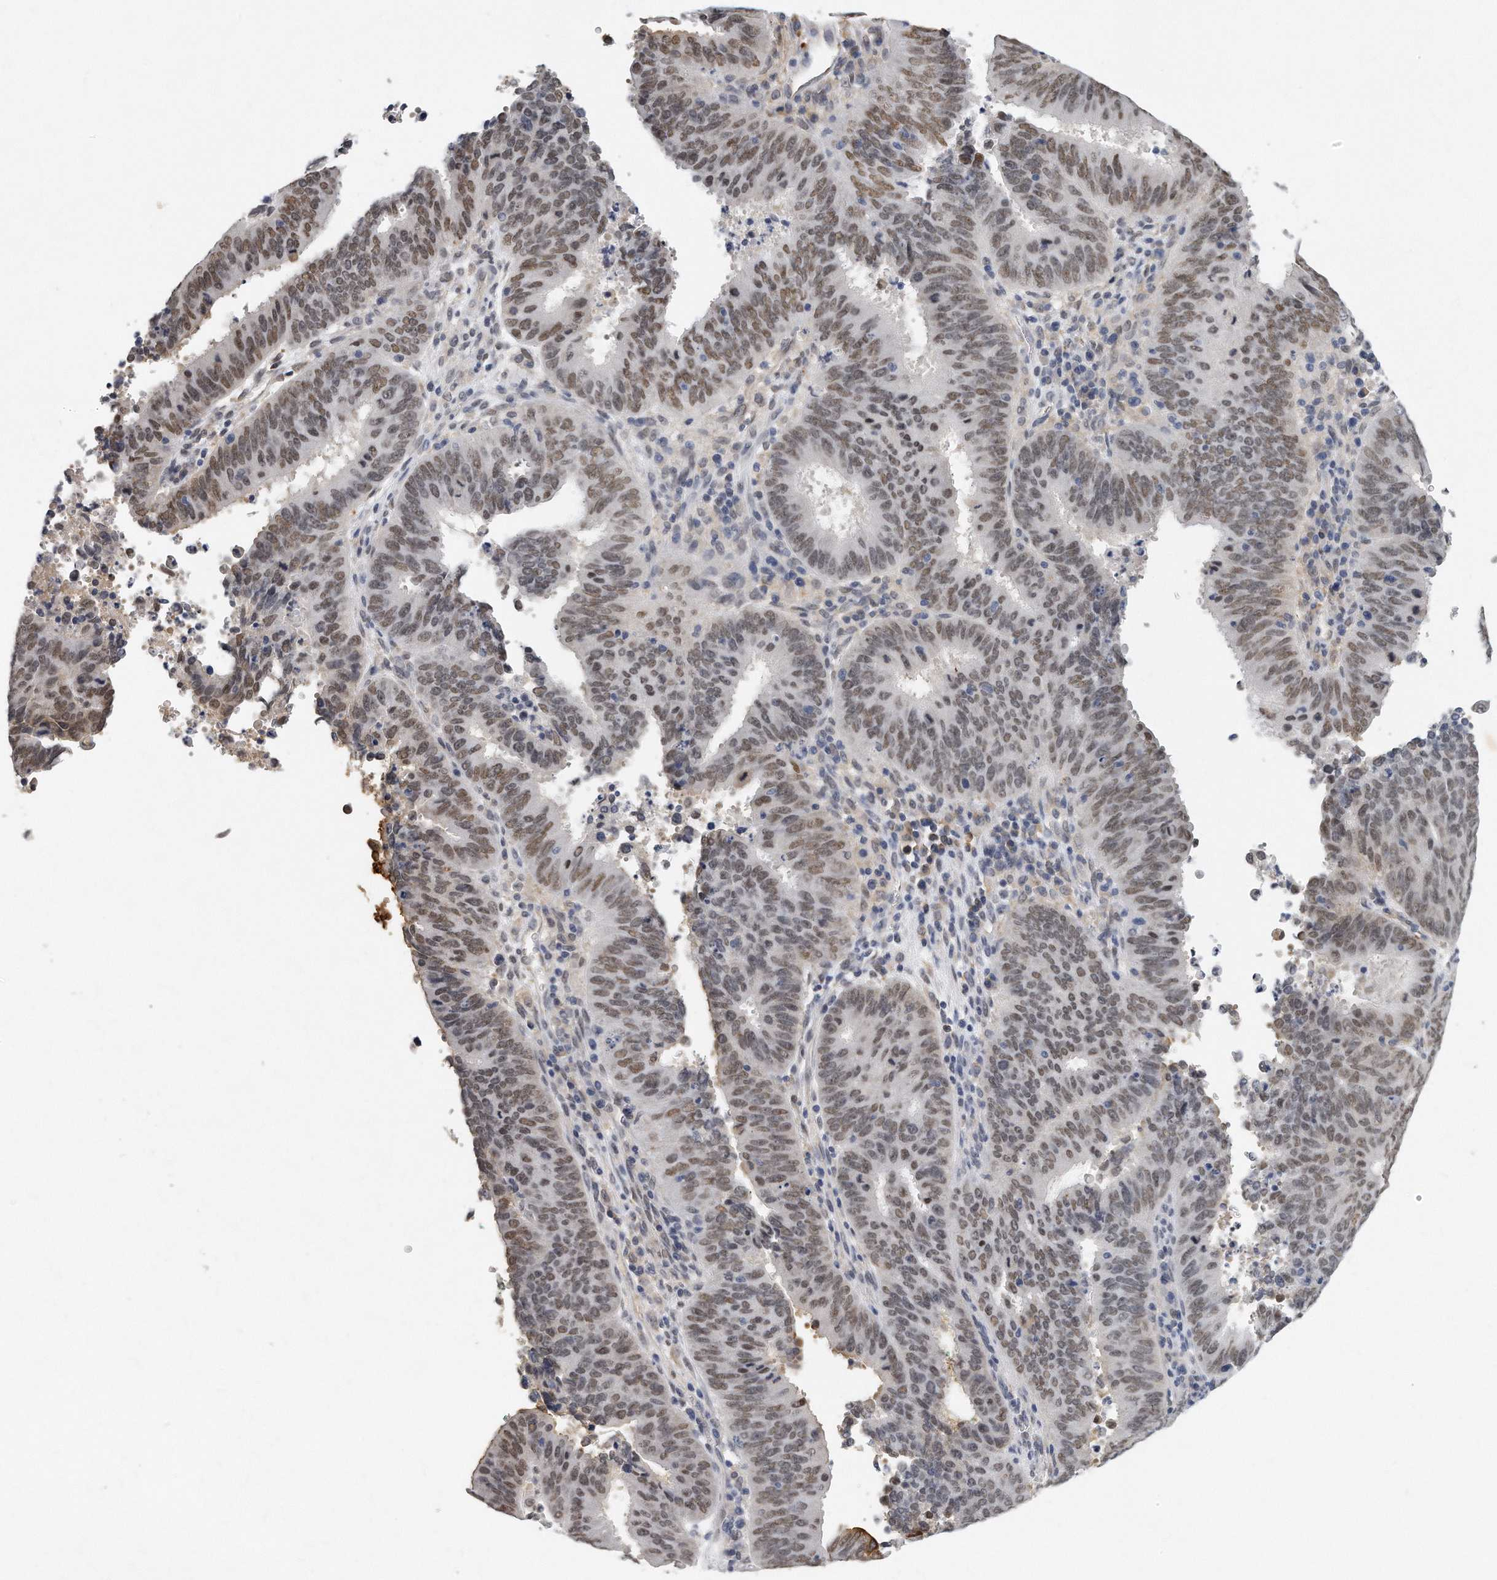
{"staining": {"intensity": "moderate", "quantity": "25%-75%", "location": "nuclear"}, "tissue": "cervical cancer", "cell_type": "Tumor cells", "image_type": "cancer", "snomed": [{"axis": "morphology", "description": "Adenocarcinoma, NOS"}, {"axis": "topography", "description": "Cervix"}], "caption": "Cervical cancer was stained to show a protein in brown. There is medium levels of moderate nuclear expression in about 25%-75% of tumor cells. (DAB (3,3'-diaminobenzidine) IHC, brown staining for protein, blue staining for nuclei).", "gene": "CTBP2", "patient": {"sex": "female", "age": 44}}